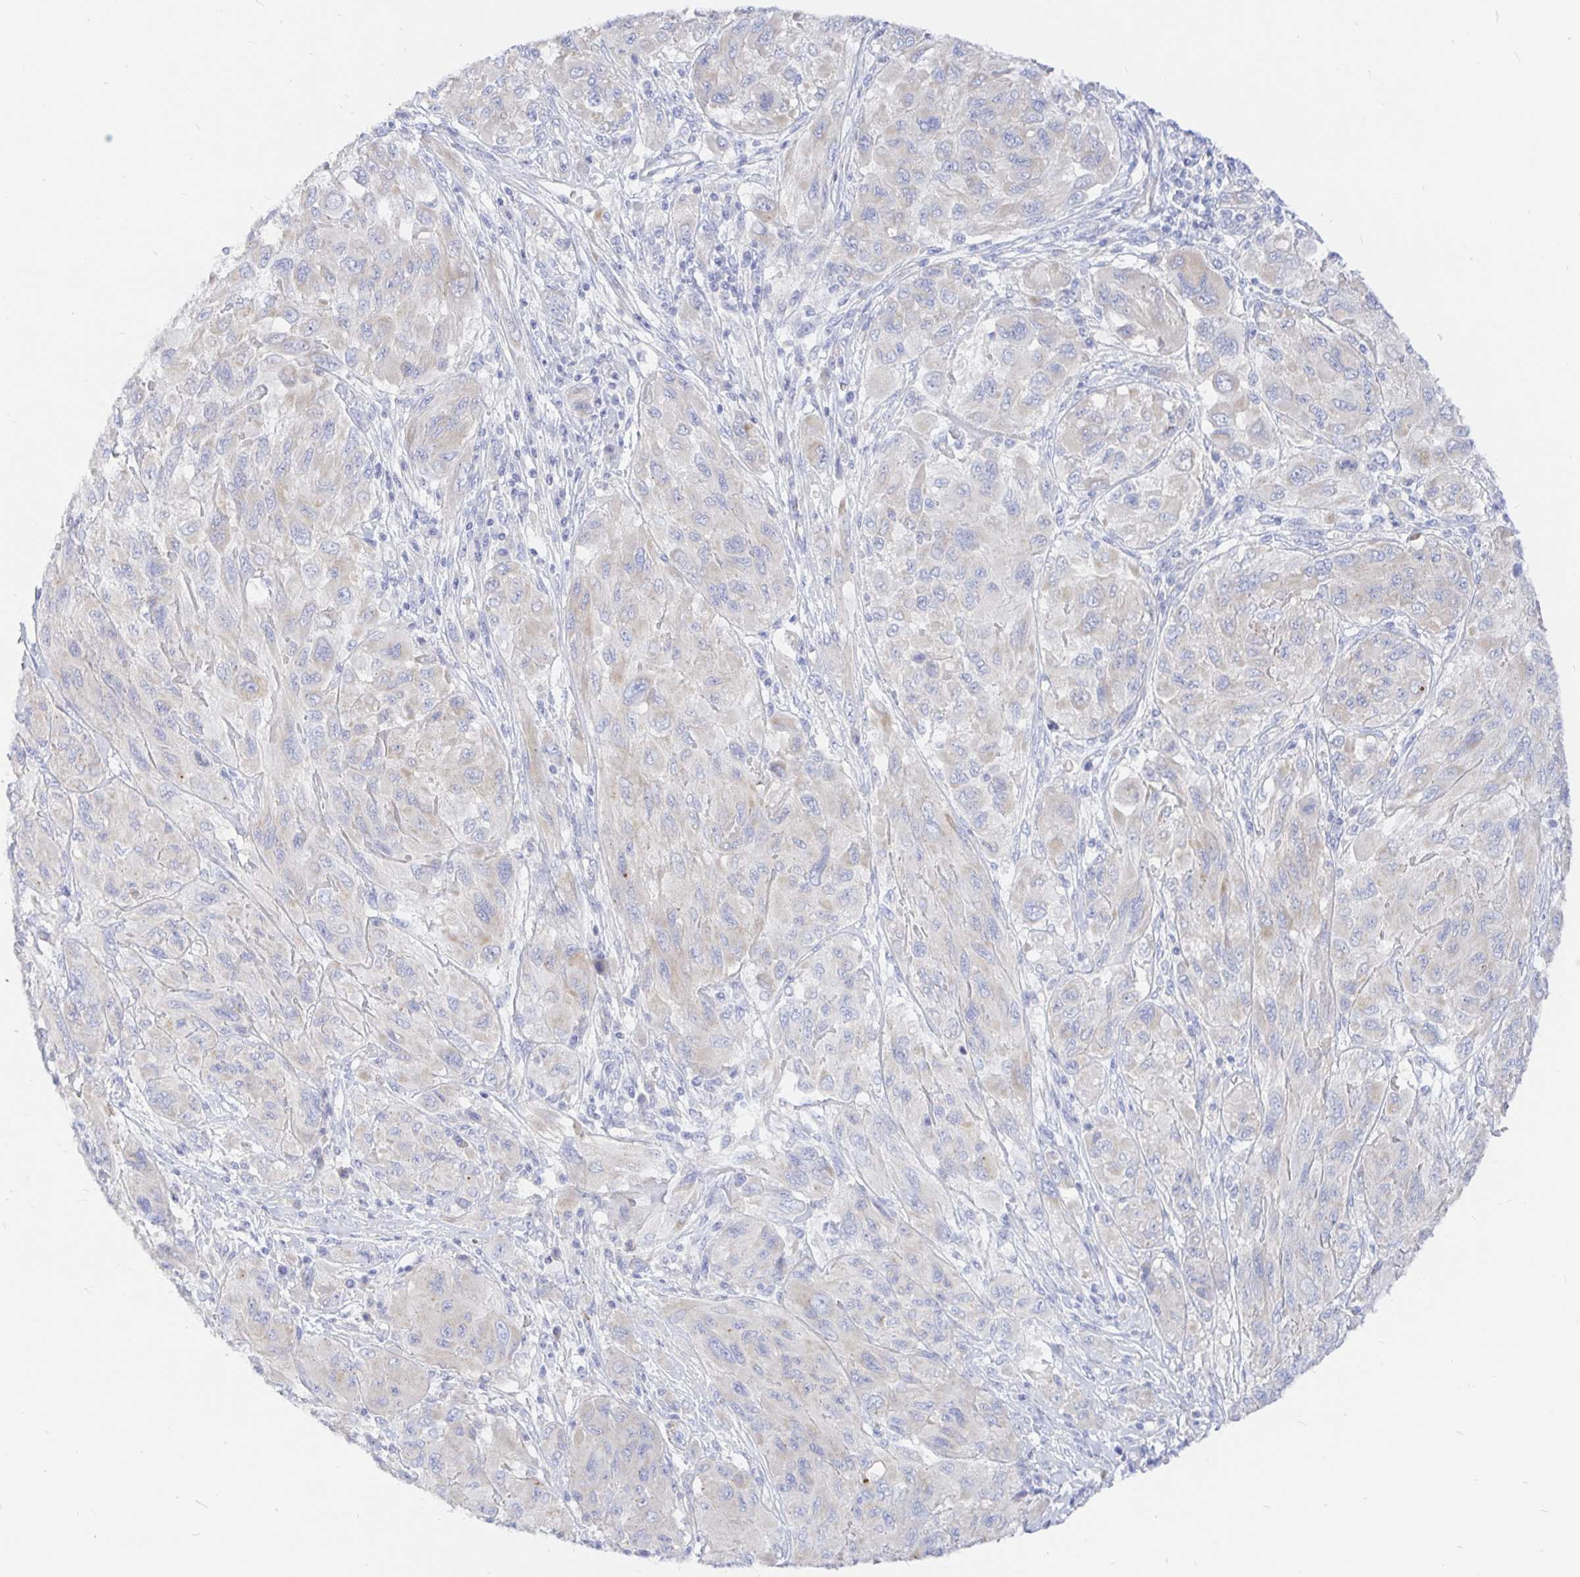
{"staining": {"intensity": "negative", "quantity": "none", "location": "none"}, "tissue": "melanoma", "cell_type": "Tumor cells", "image_type": "cancer", "snomed": [{"axis": "morphology", "description": "Malignant melanoma, NOS"}, {"axis": "topography", "description": "Skin"}], "caption": "A histopathology image of malignant melanoma stained for a protein shows no brown staining in tumor cells.", "gene": "COX16", "patient": {"sex": "female", "age": 91}}